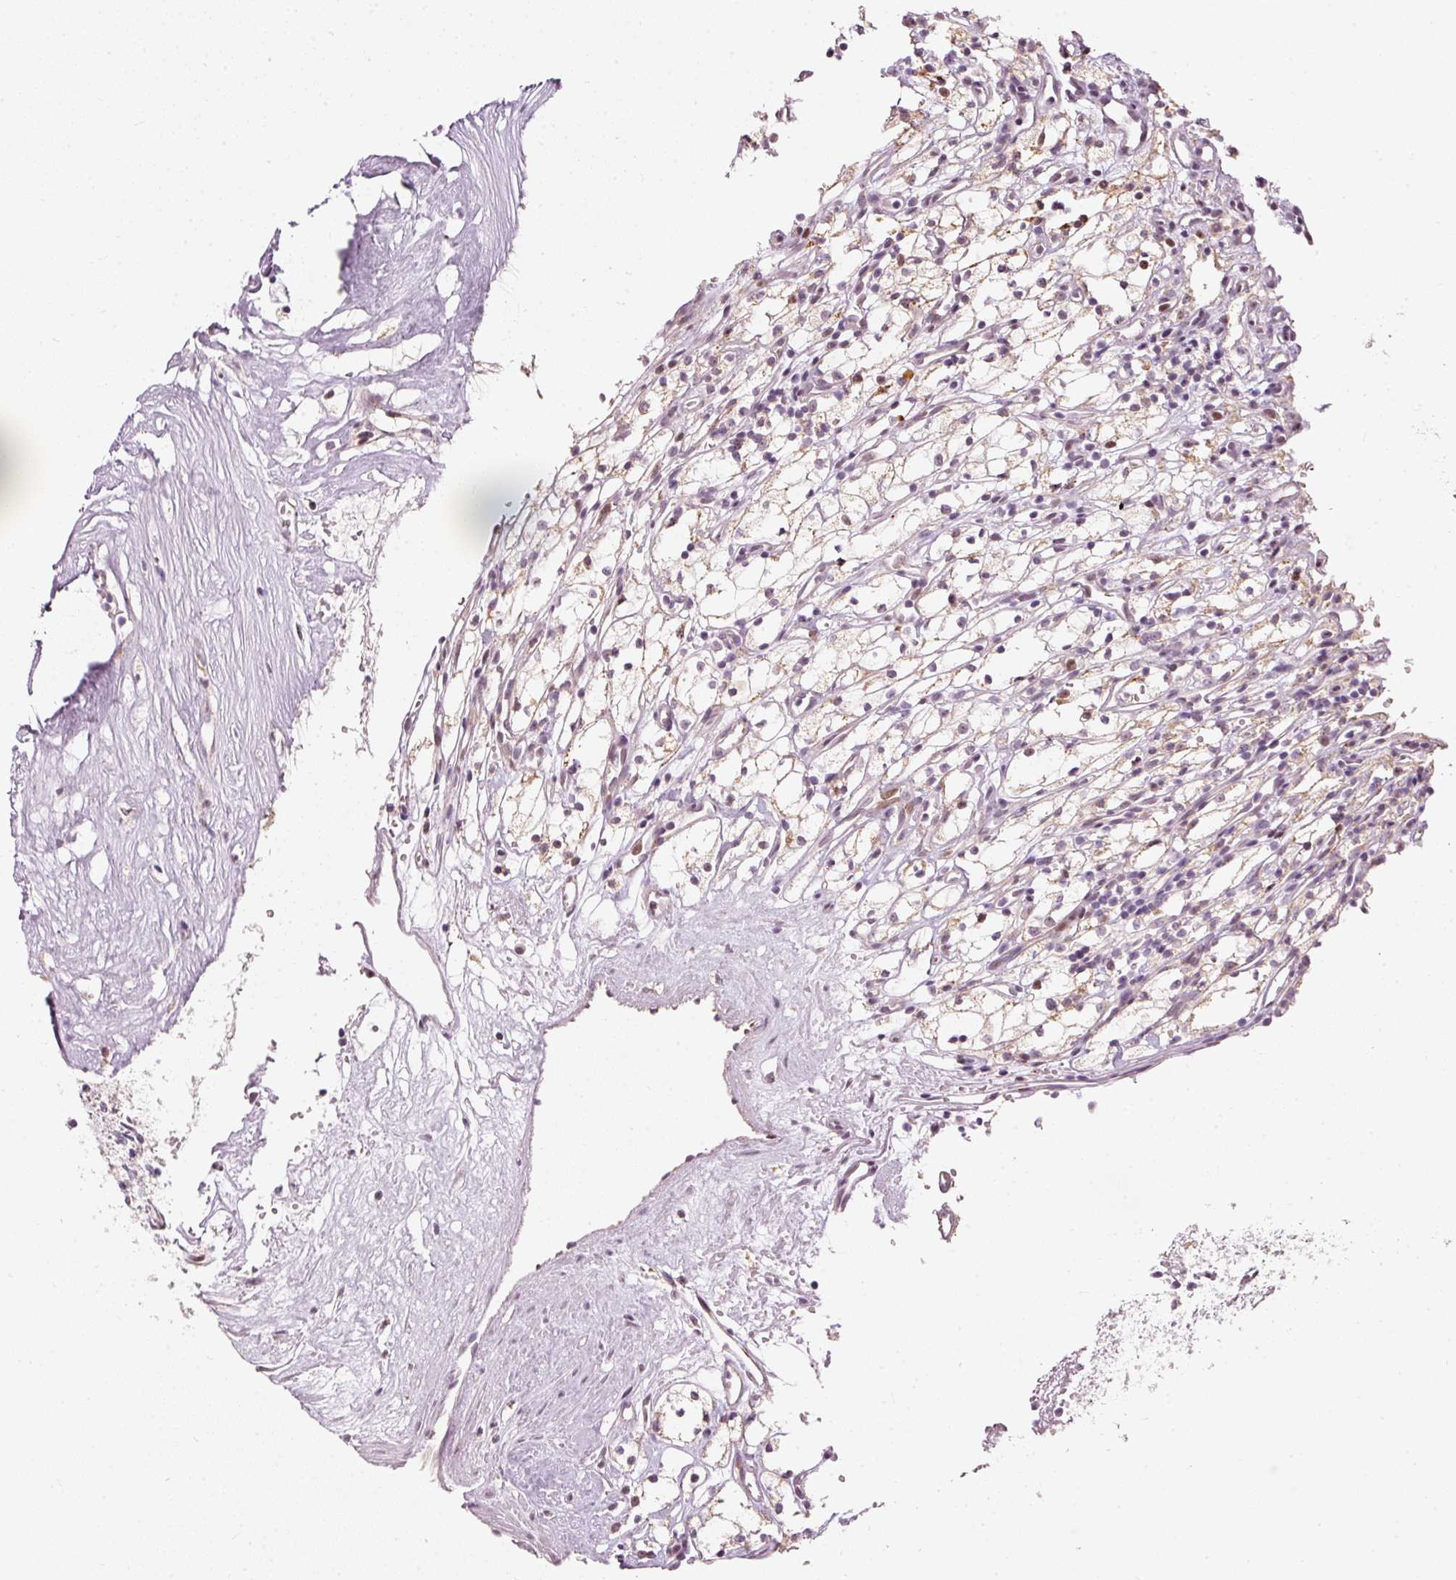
{"staining": {"intensity": "negative", "quantity": "none", "location": "none"}, "tissue": "renal cancer", "cell_type": "Tumor cells", "image_type": "cancer", "snomed": [{"axis": "morphology", "description": "Adenocarcinoma, NOS"}, {"axis": "topography", "description": "Kidney"}], "caption": "Immunohistochemistry (IHC) histopathology image of neoplastic tissue: human renal cancer (adenocarcinoma) stained with DAB (3,3'-diaminobenzidine) displays no significant protein staining in tumor cells. (DAB immunohistochemistry (IHC) with hematoxylin counter stain).", "gene": "RNF39", "patient": {"sex": "male", "age": 59}}